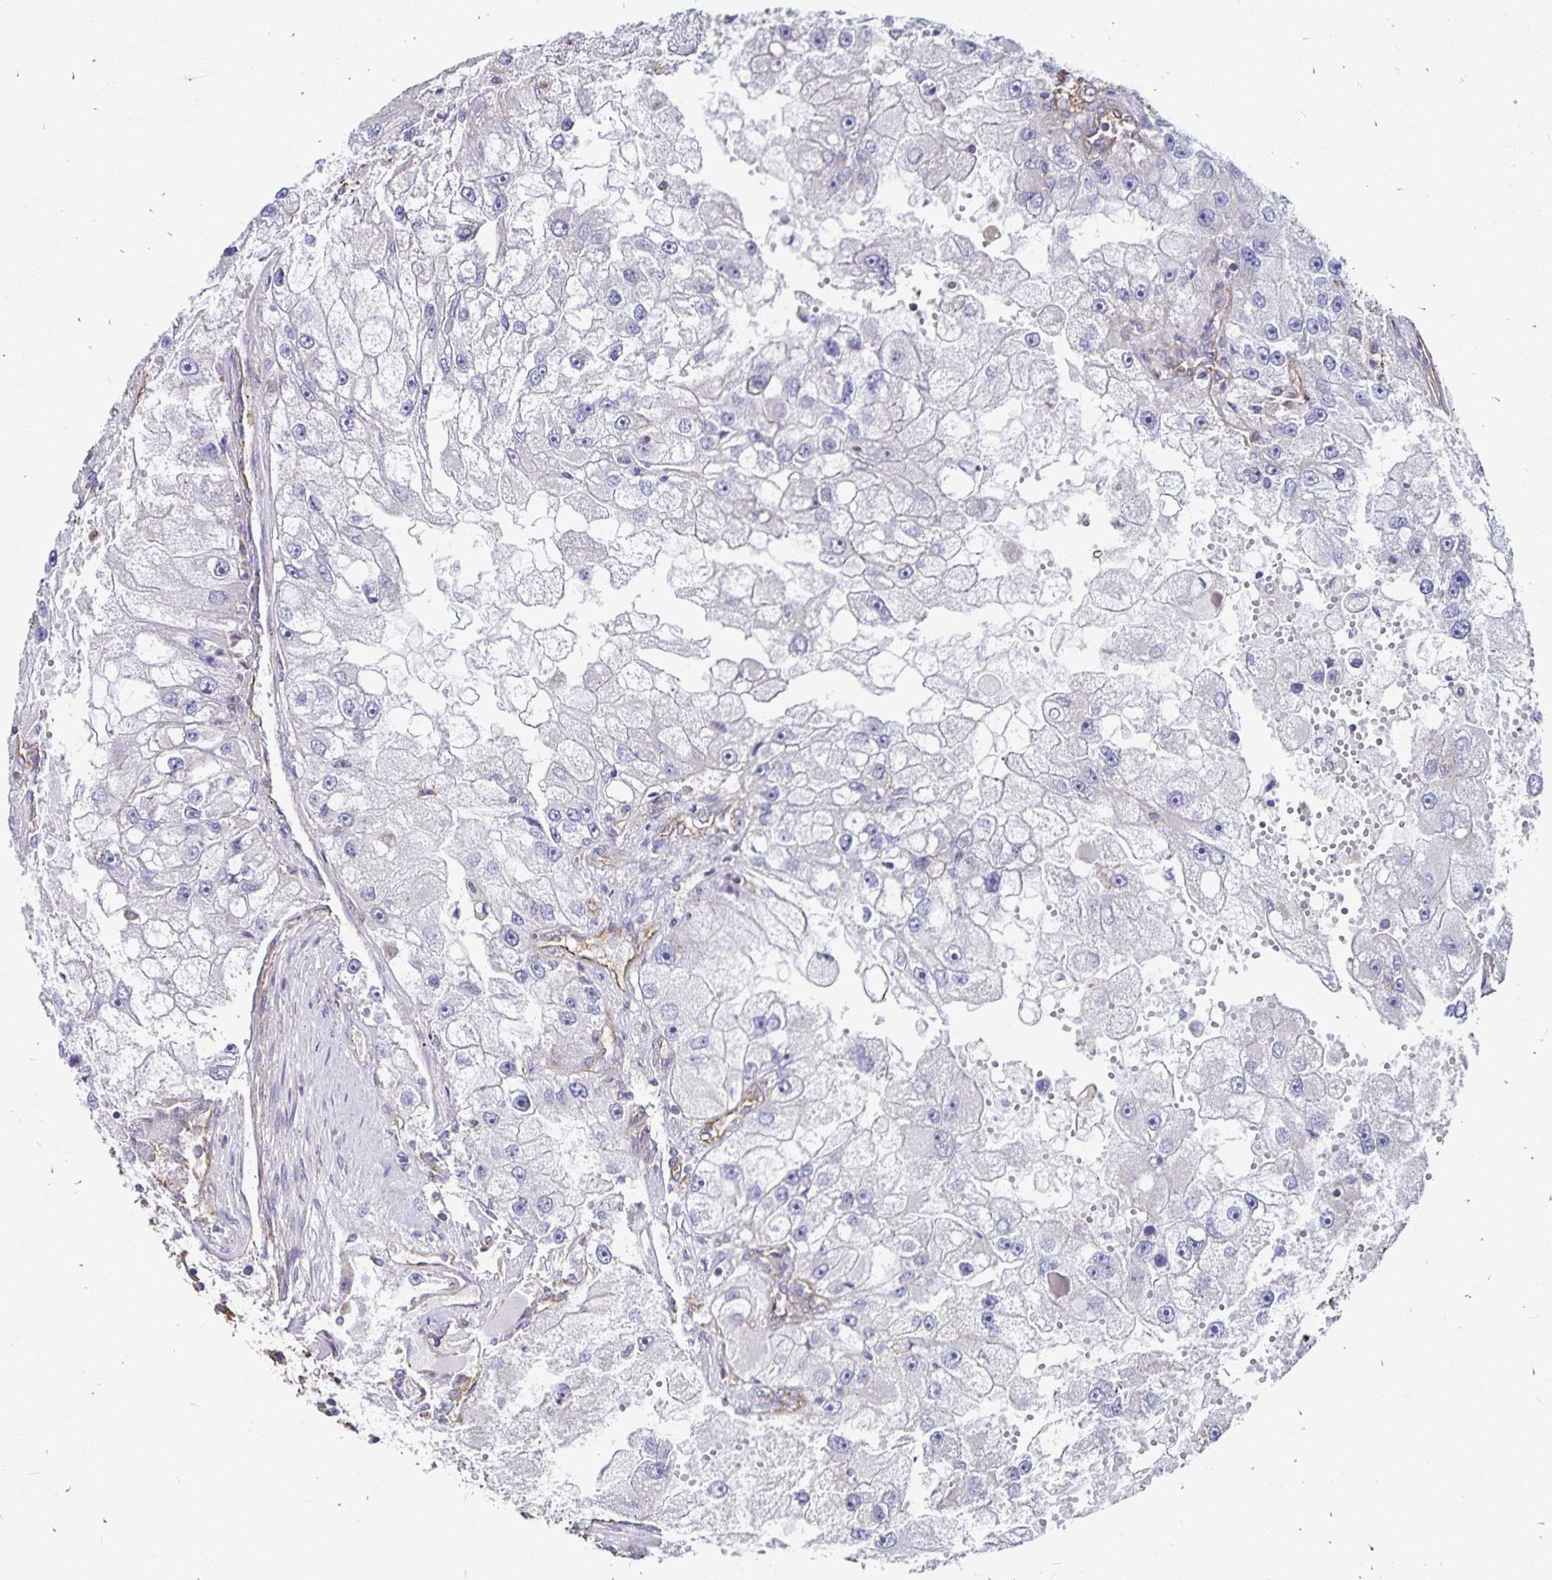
{"staining": {"intensity": "negative", "quantity": "none", "location": "none"}, "tissue": "renal cancer", "cell_type": "Tumor cells", "image_type": "cancer", "snomed": [{"axis": "morphology", "description": "Adenocarcinoma, NOS"}, {"axis": "topography", "description": "Kidney"}], "caption": "DAB immunohistochemical staining of renal adenocarcinoma reveals no significant positivity in tumor cells.", "gene": "RPRML", "patient": {"sex": "male", "age": 63}}